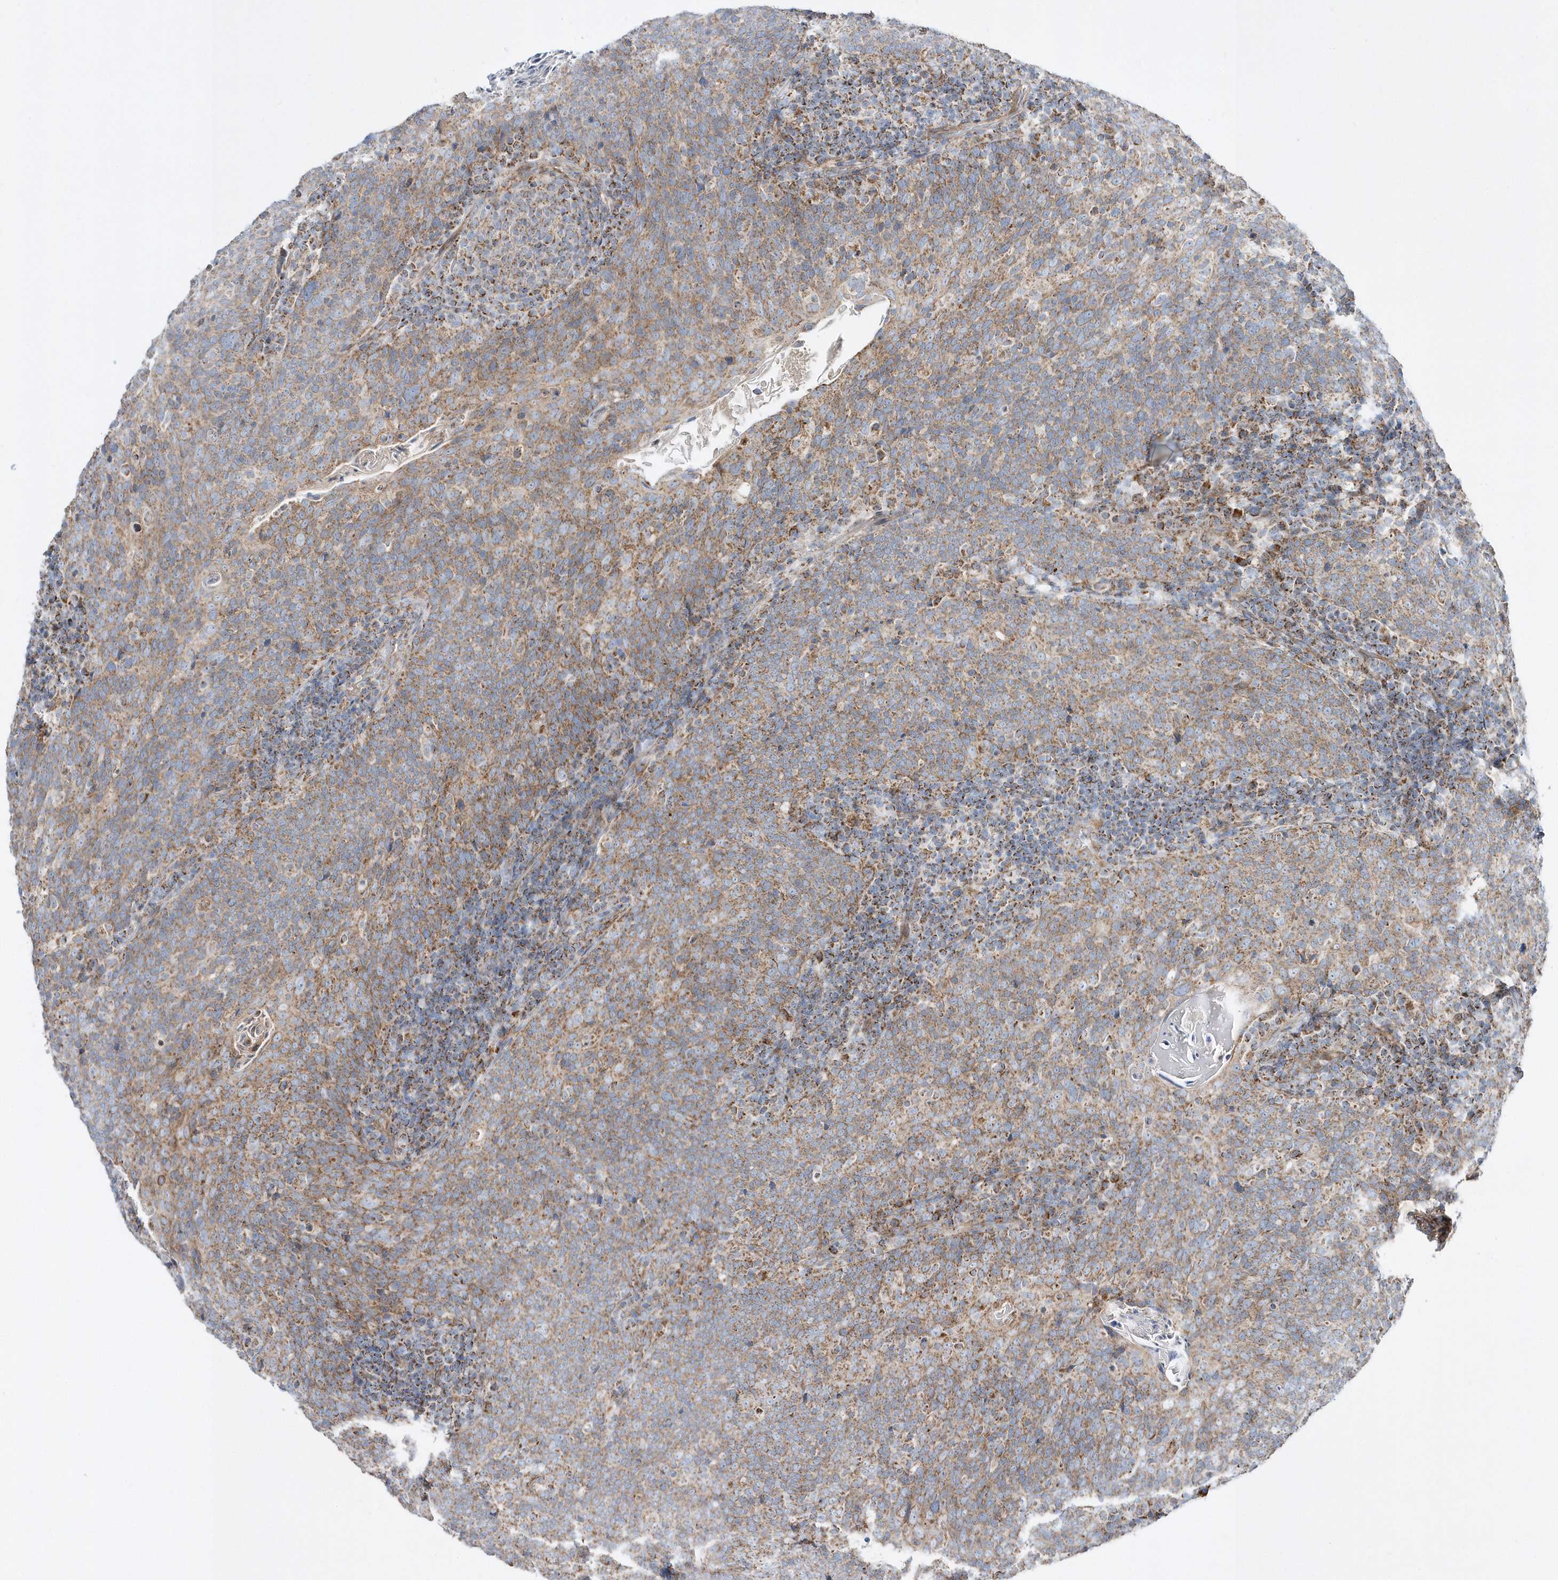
{"staining": {"intensity": "moderate", "quantity": ">75%", "location": "cytoplasmic/membranous"}, "tissue": "head and neck cancer", "cell_type": "Tumor cells", "image_type": "cancer", "snomed": [{"axis": "morphology", "description": "Squamous cell carcinoma, NOS"}, {"axis": "morphology", "description": "Squamous cell carcinoma, metastatic, NOS"}, {"axis": "topography", "description": "Lymph node"}, {"axis": "topography", "description": "Head-Neck"}], "caption": "This photomicrograph demonstrates immunohistochemistry (IHC) staining of head and neck cancer, with medium moderate cytoplasmic/membranous staining in about >75% of tumor cells.", "gene": "OPA1", "patient": {"sex": "male", "age": 62}}